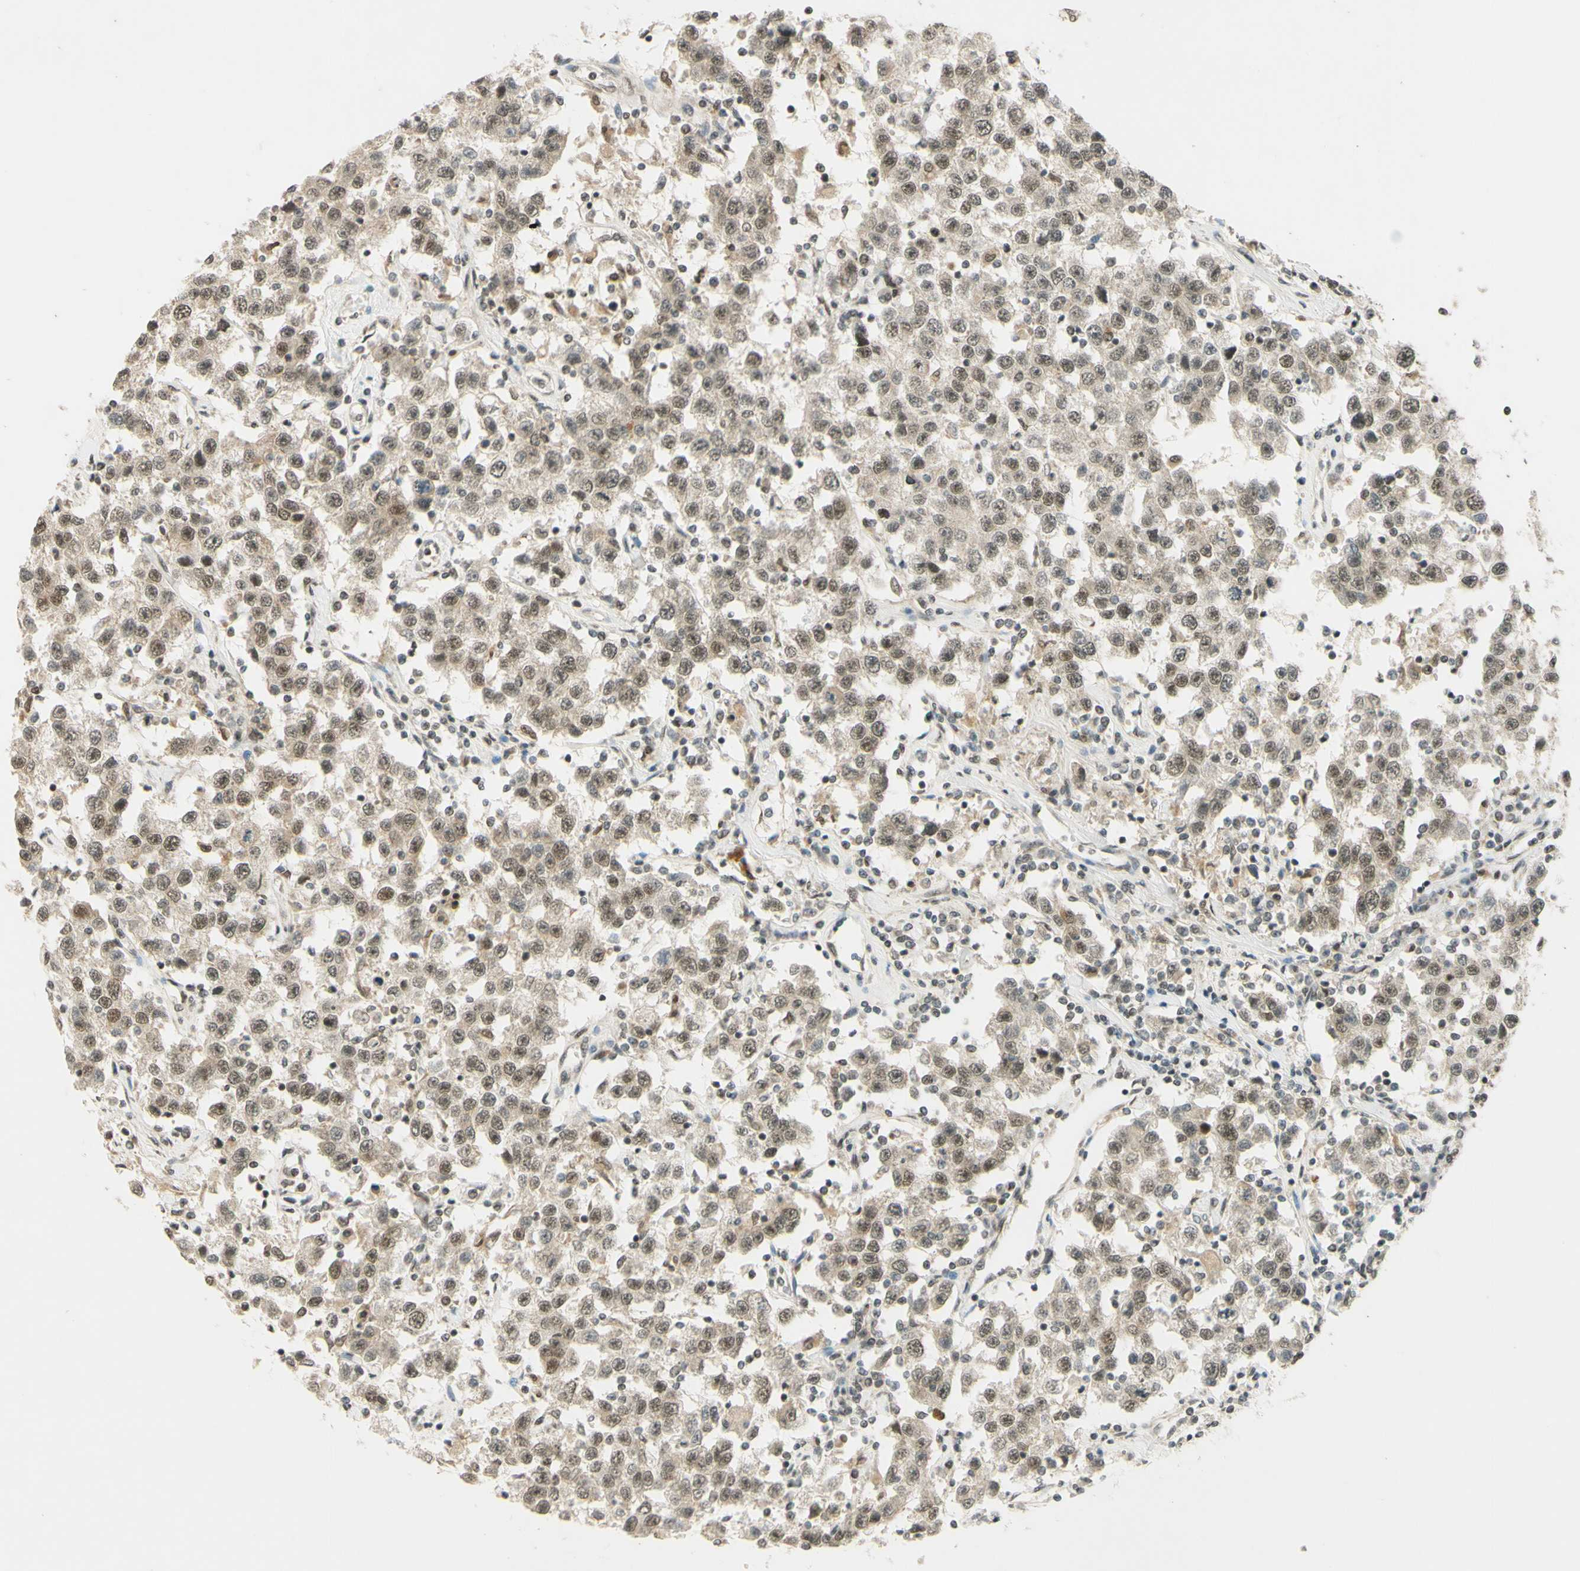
{"staining": {"intensity": "weak", "quantity": ">75%", "location": "nuclear"}, "tissue": "testis cancer", "cell_type": "Tumor cells", "image_type": "cancer", "snomed": [{"axis": "morphology", "description": "Seminoma, NOS"}, {"axis": "topography", "description": "Testis"}], "caption": "Human seminoma (testis) stained with a brown dye displays weak nuclear positive expression in about >75% of tumor cells.", "gene": "SMARCB1", "patient": {"sex": "male", "age": 41}}